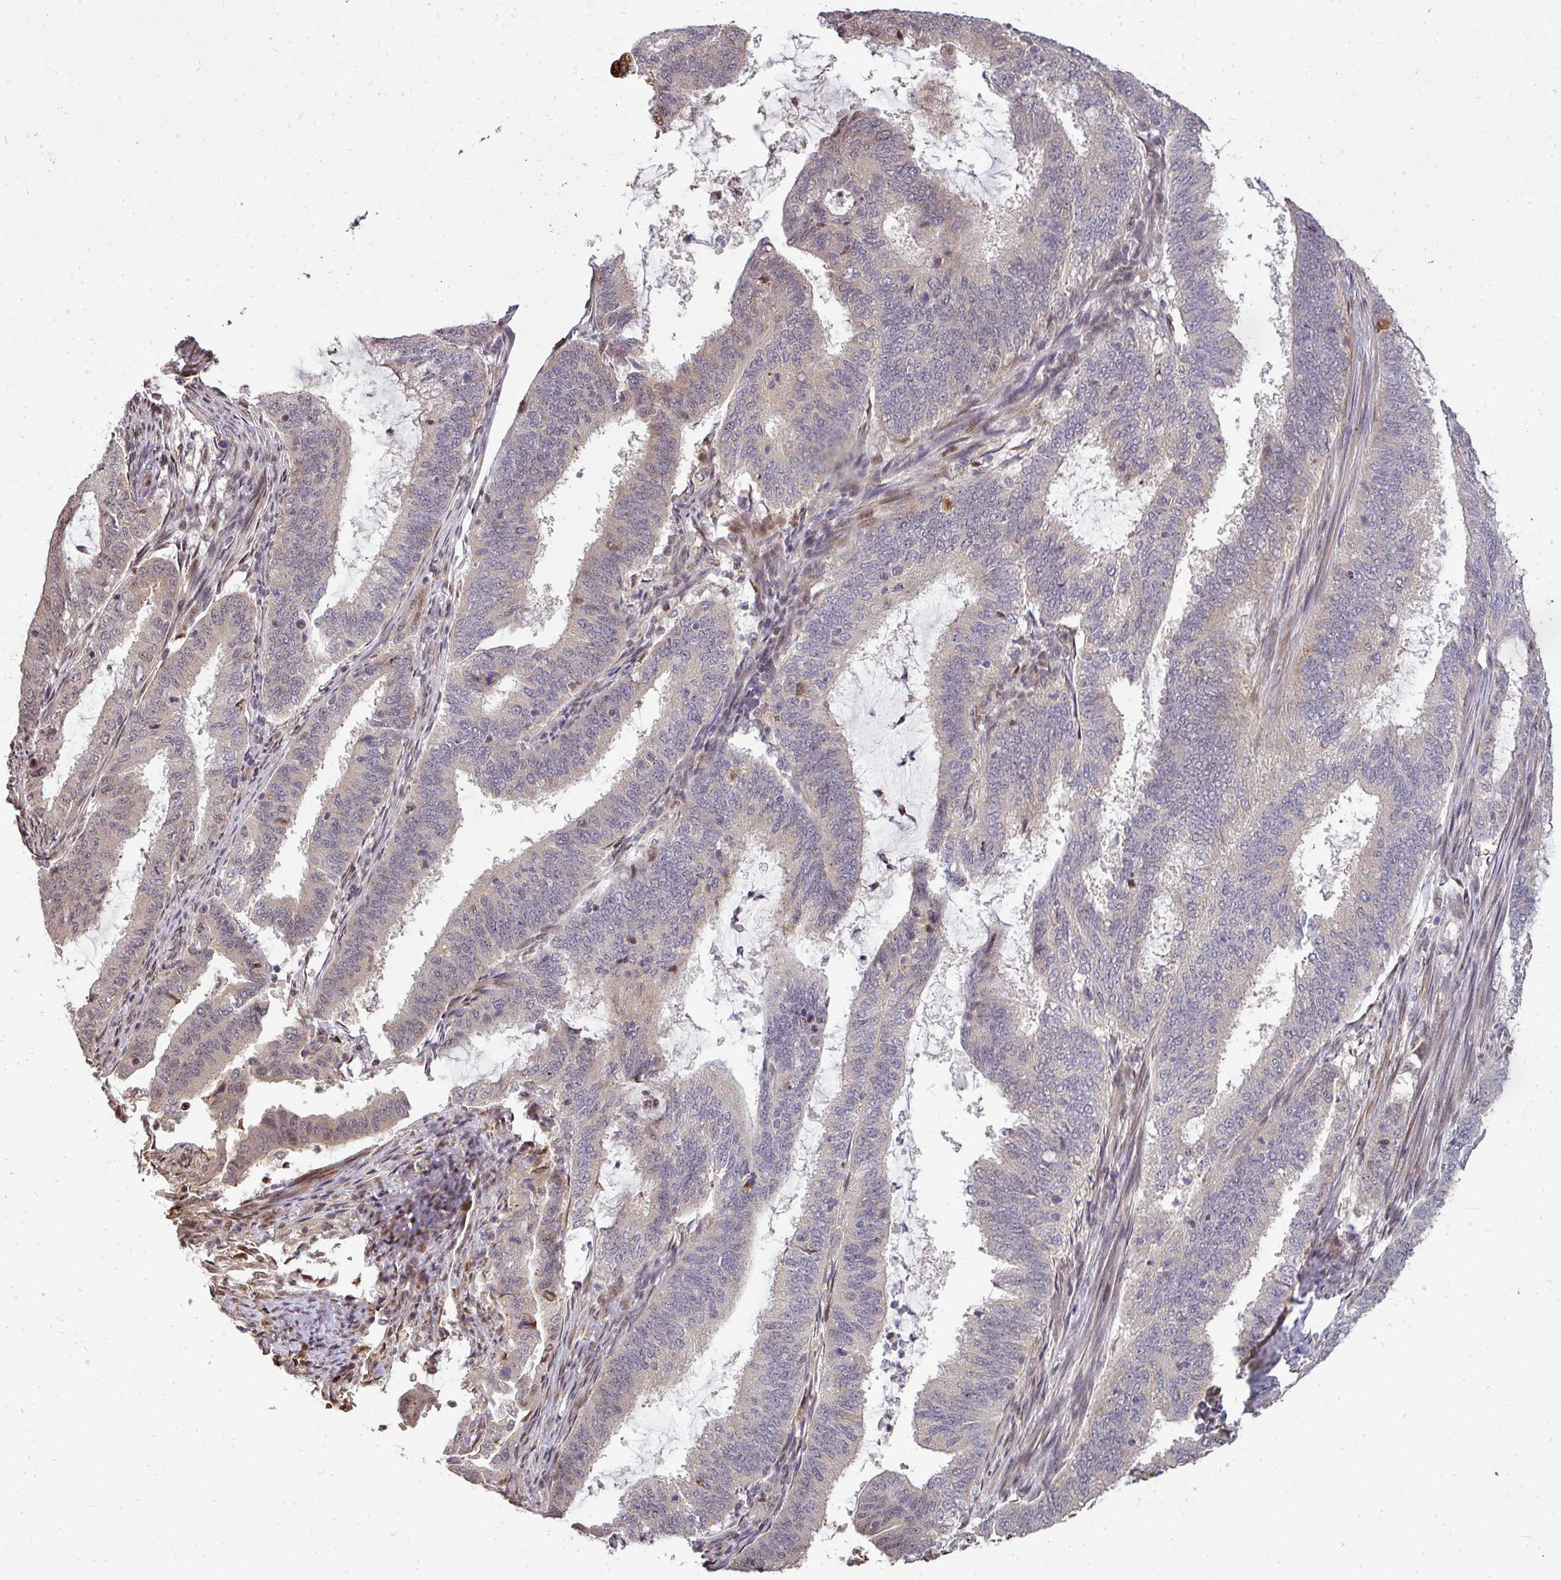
{"staining": {"intensity": "weak", "quantity": "<25%", "location": "cytoplasmic/membranous,nuclear"}, "tissue": "endometrial cancer", "cell_type": "Tumor cells", "image_type": "cancer", "snomed": [{"axis": "morphology", "description": "Adenocarcinoma, NOS"}, {"axis": "topography", "description": "Endometrium"}], "caption": "Immunohistochemical staining of human adenocarcinoma (endometrial) shows no significant staining in tumor cells.", "gene": "PATZ1", "patient": {"sex": "female", "age": 51}}